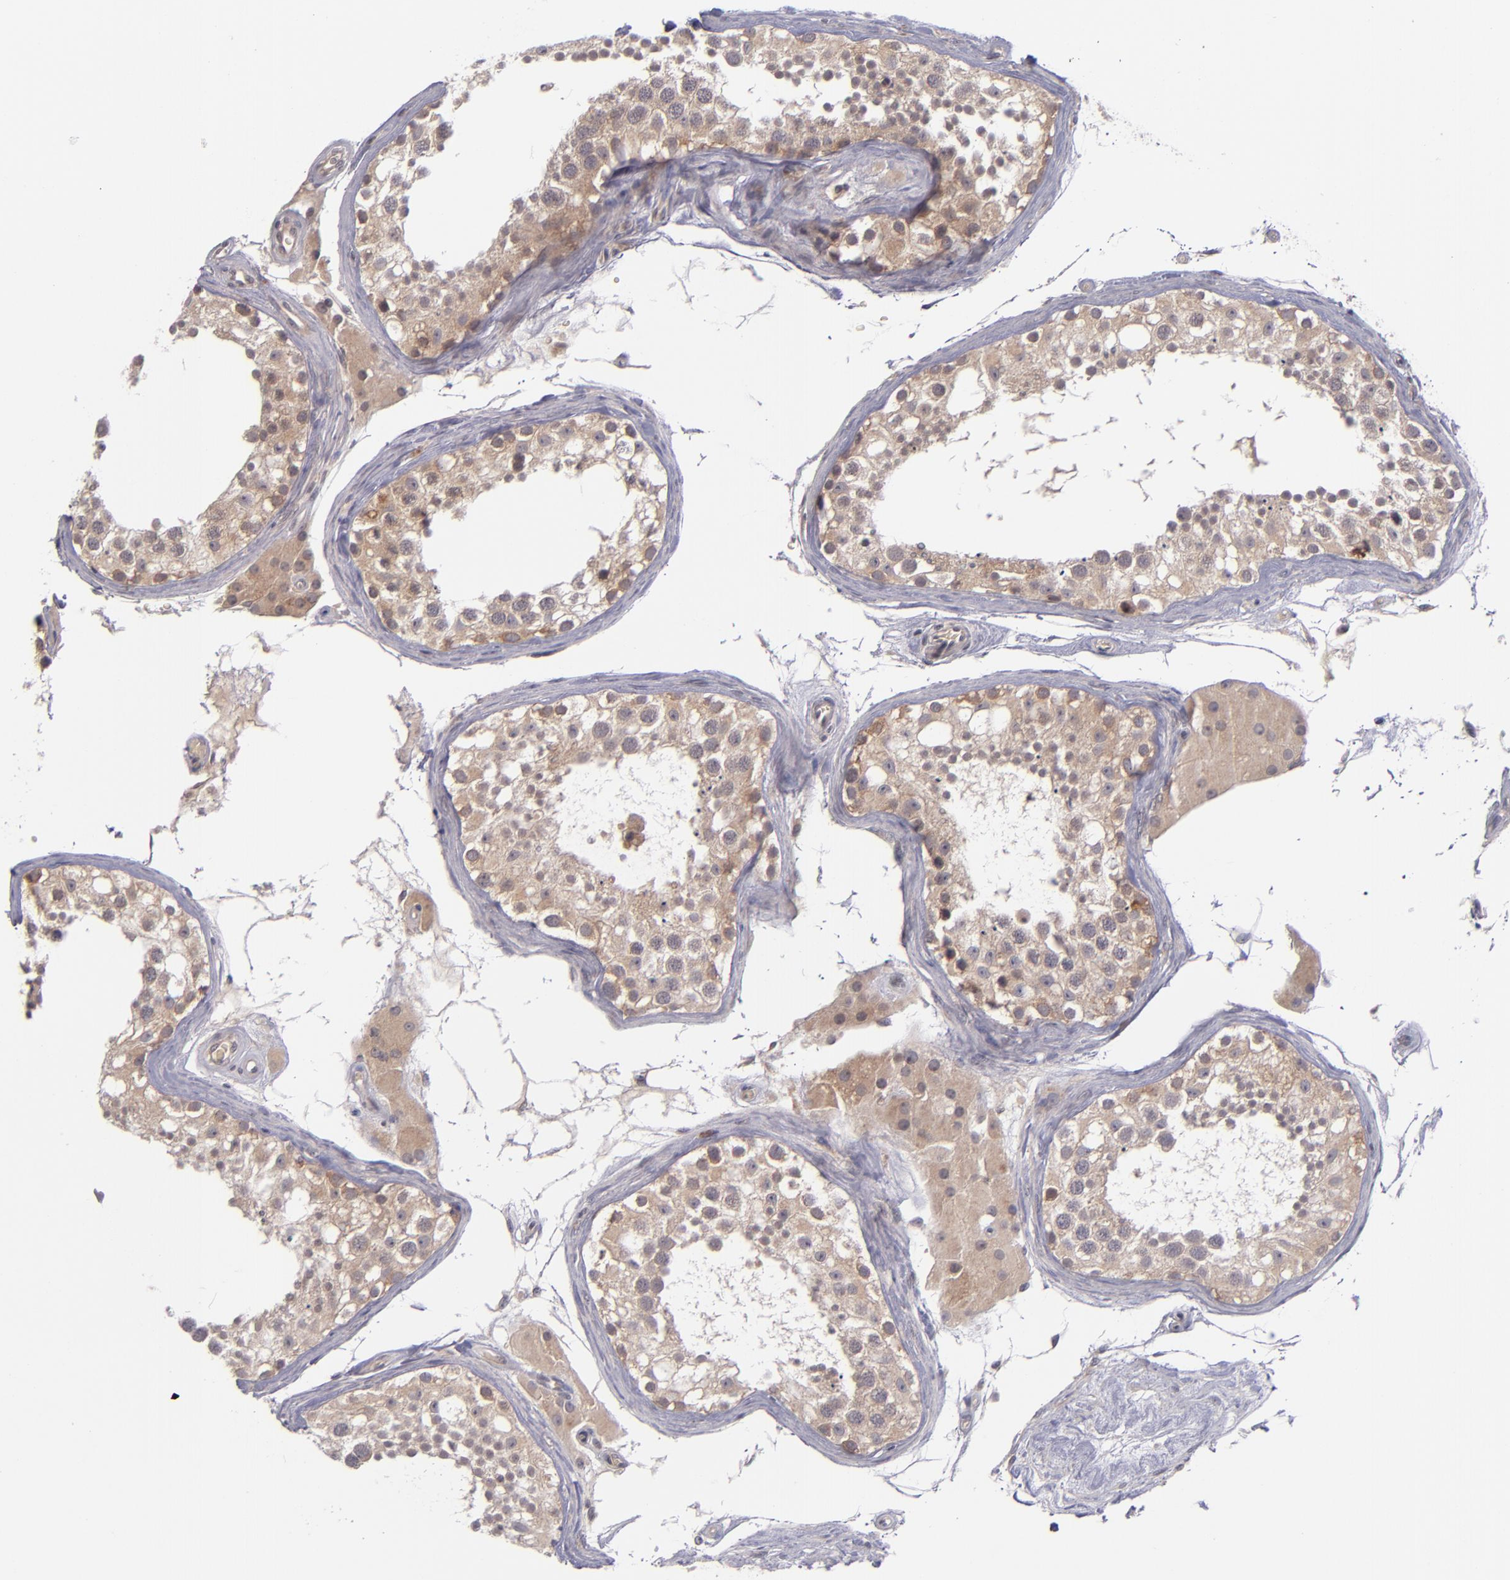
{"staining": {"intensity": "moderate", "quantity": ">75%", "location": "cytoplasmic/membranous"}, "tissue": "testis", "cell_type": "Cells in seminiferous ducts", "image_type": "normal", "snomed": [{"axis": "morphology", "description": "Normal tissue, NOS"}, {"axis": "topography", "description": "Testis"}], "caption": "DAB (3,3'-diaminobenzidine) immunohistochemical staining of unremarkable testis reveals moderate cytoplasmic/membranous protein positivity in approximately >75% of cells in seminiferous ducts.", "gene": "TSC2", "patient": {"sex": "male", "age": 68}}